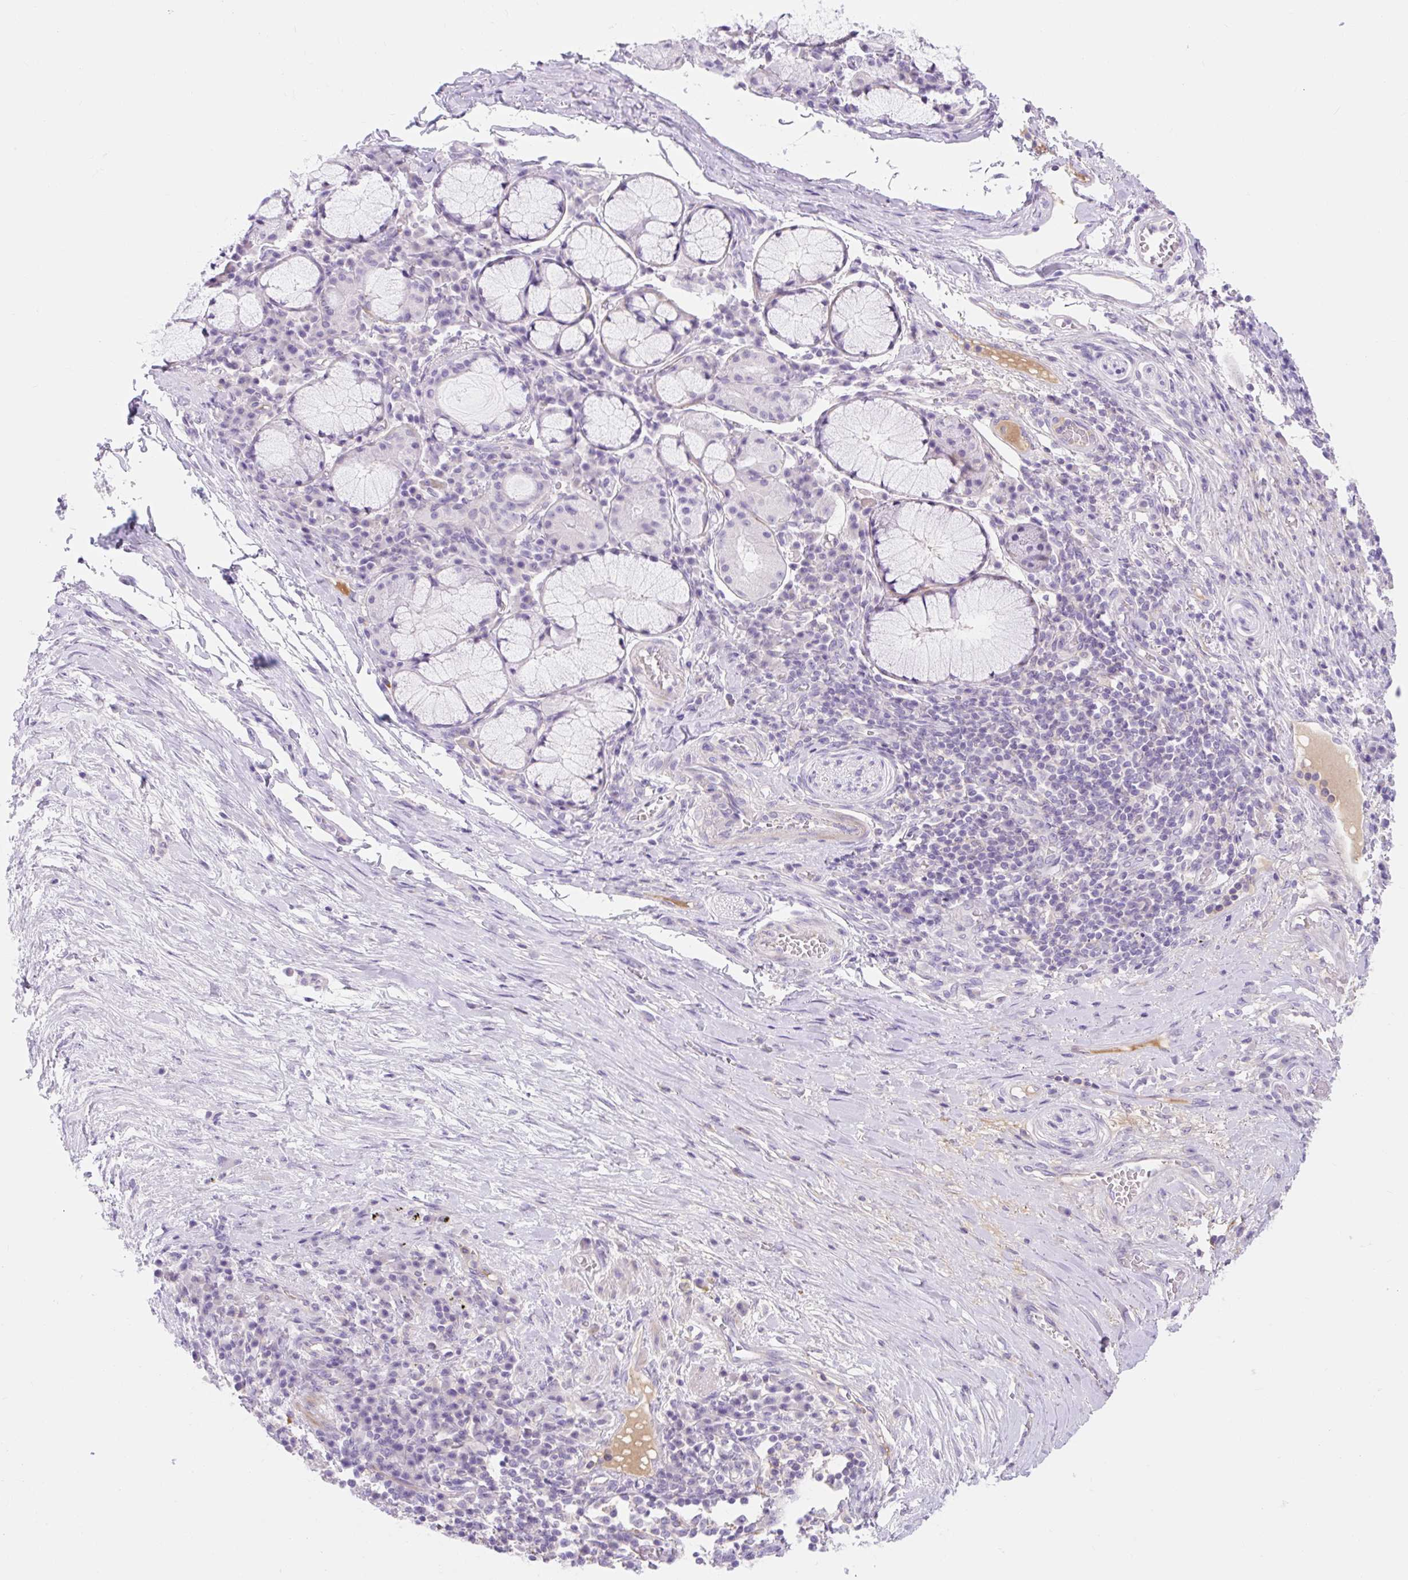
{"staining": {"intensity": "negative", "quantity": "none", "location": "none"}, "tissue": "bronchus", "cell_type": "Respiratory epithelial cells", "image_type": "normal", "snomed": [{"axis": "morphology", "description": "Normal tissue, NOS"}, {"axis": "topography", "description": "Cartilage tissue"}, {"axis": "topography", "description": "Bronchus"}], "caption": "IHC photomicrograph of benign bronchus stained for a protein (brown), which displays no positivity in respiratory epithelial cells.", "gene": "SLC28A1", "patient": {"sex": "male", "age": 56}}